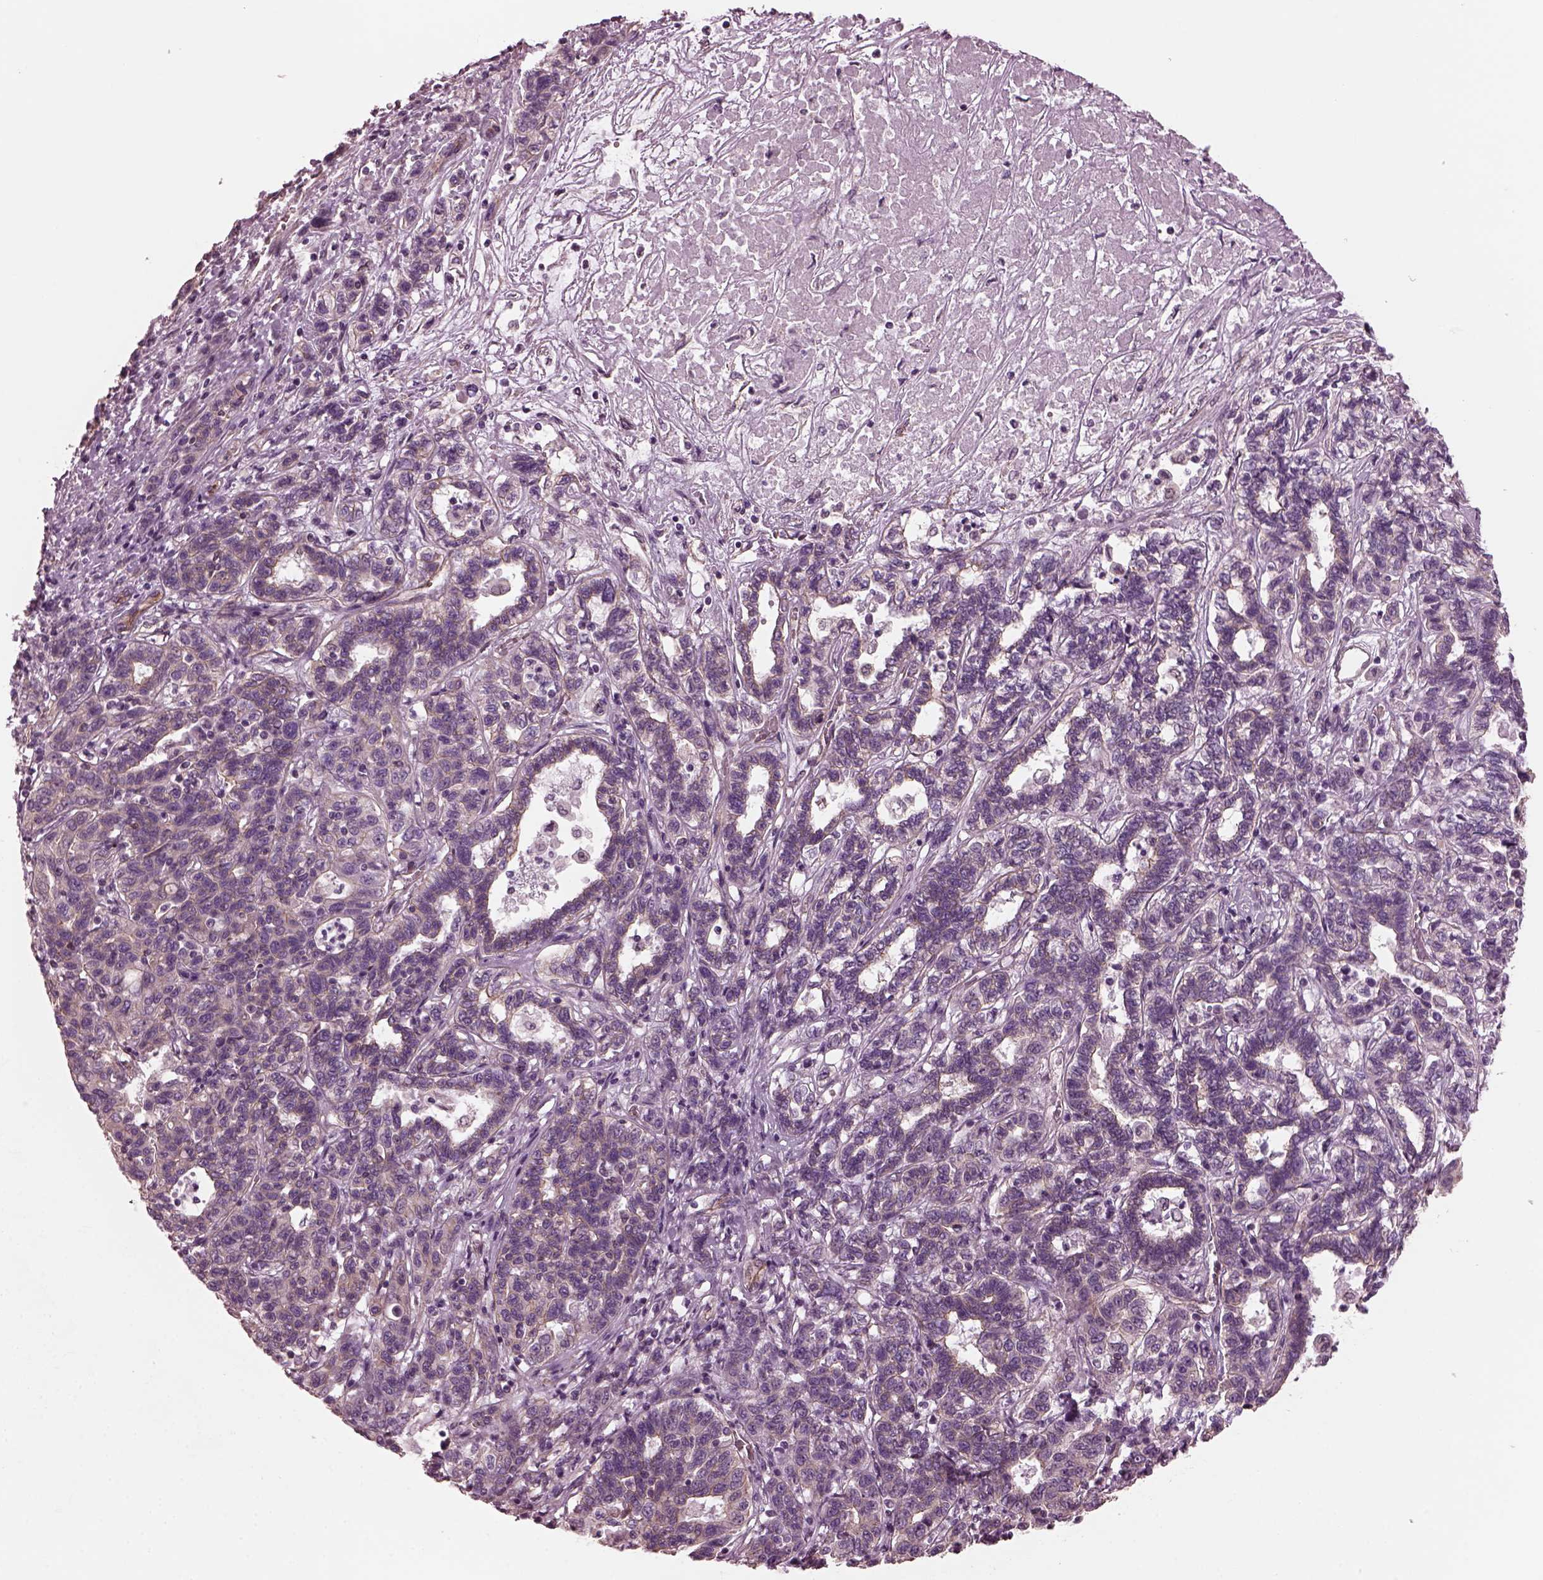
{"staining": {"intensity": "moderate", "quantity": "25%-75%", "location": "cytoplasmic/membranous"}, "tissue": "liver cancer", "cell_type": "Tumor cells", "image_type": "cancer", "snomed": [{"axis": "morphology", "description": "Adenocarcinoma, NOS"}, {"axis": "morphology", "description": "Cholangiocarcinoma"}, {"axis": "topography", "description": "Liver"}], "caption": "Tumor cells reveal medium levels of moderate cytoplasmic/membranous staining in about 25%-75% of cells in human liver cancer.", "gene": "ODAD1", "patient": {"sex": "male", "age": 64}}